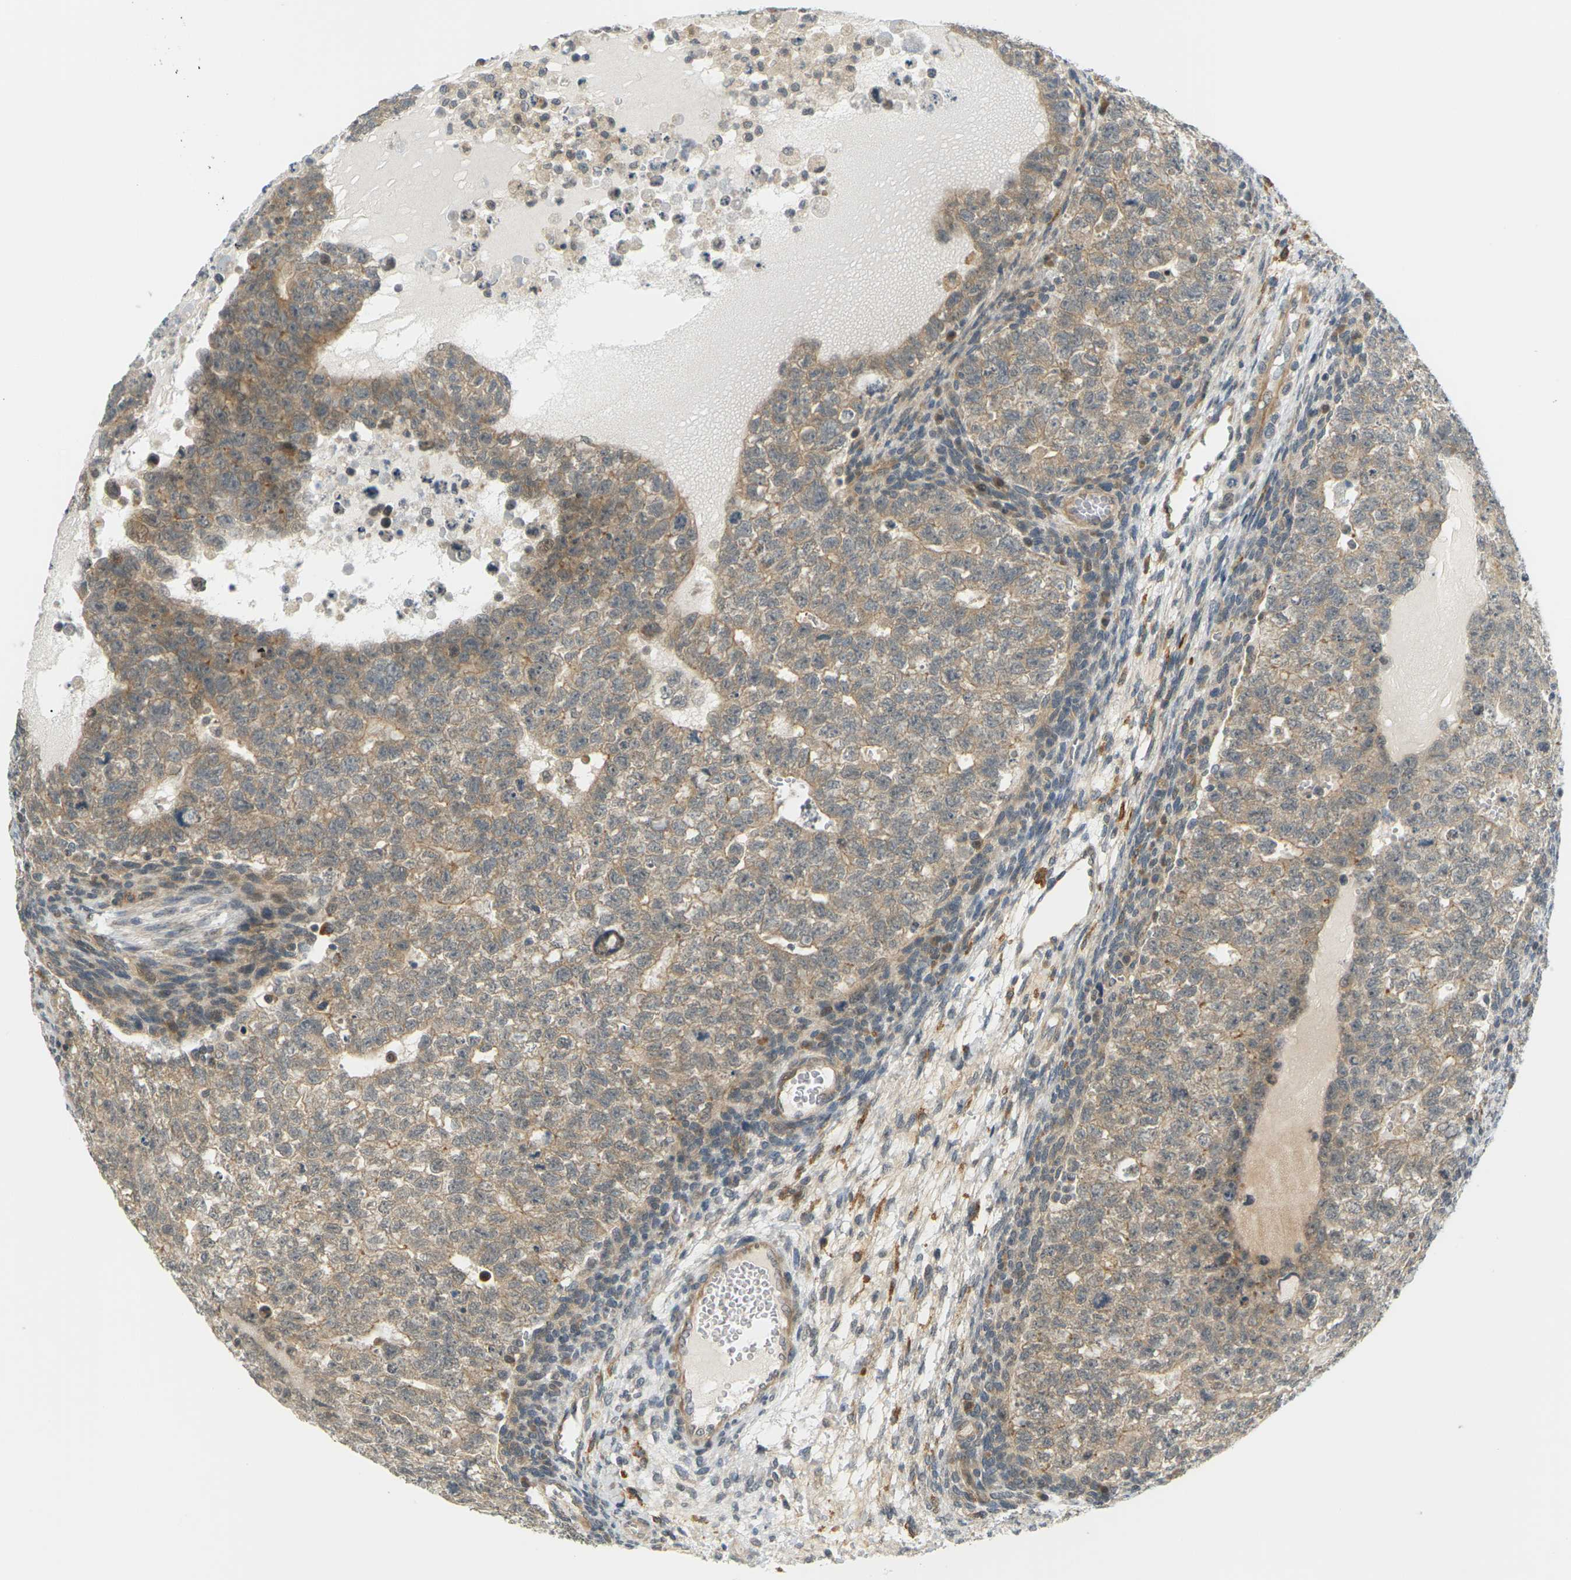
{"staining": {"intensity": "moderate", "quantity": ">75%", "location": "cytoplasmic/membranous"}, "tissue": "testis cancer", "cell_type": "Tumor cells", "image_type": "cancer", "snomed": [{"axis": "morphology", "description": "Seminoma, NOS"}, {"axis": "morphology", "description": "Carcinoma, Embryonal, NOS"}, {"axis": "topography", "description": "Testis"}], "caption": "Testis cancer was stained to show a protein in brown. There is medium levels of moderate cytoplasmic/membranous staining in approximately >75% of tumor cells.", "gene": "SOCS6", "patient": {"sex": "male", "age": 38}}